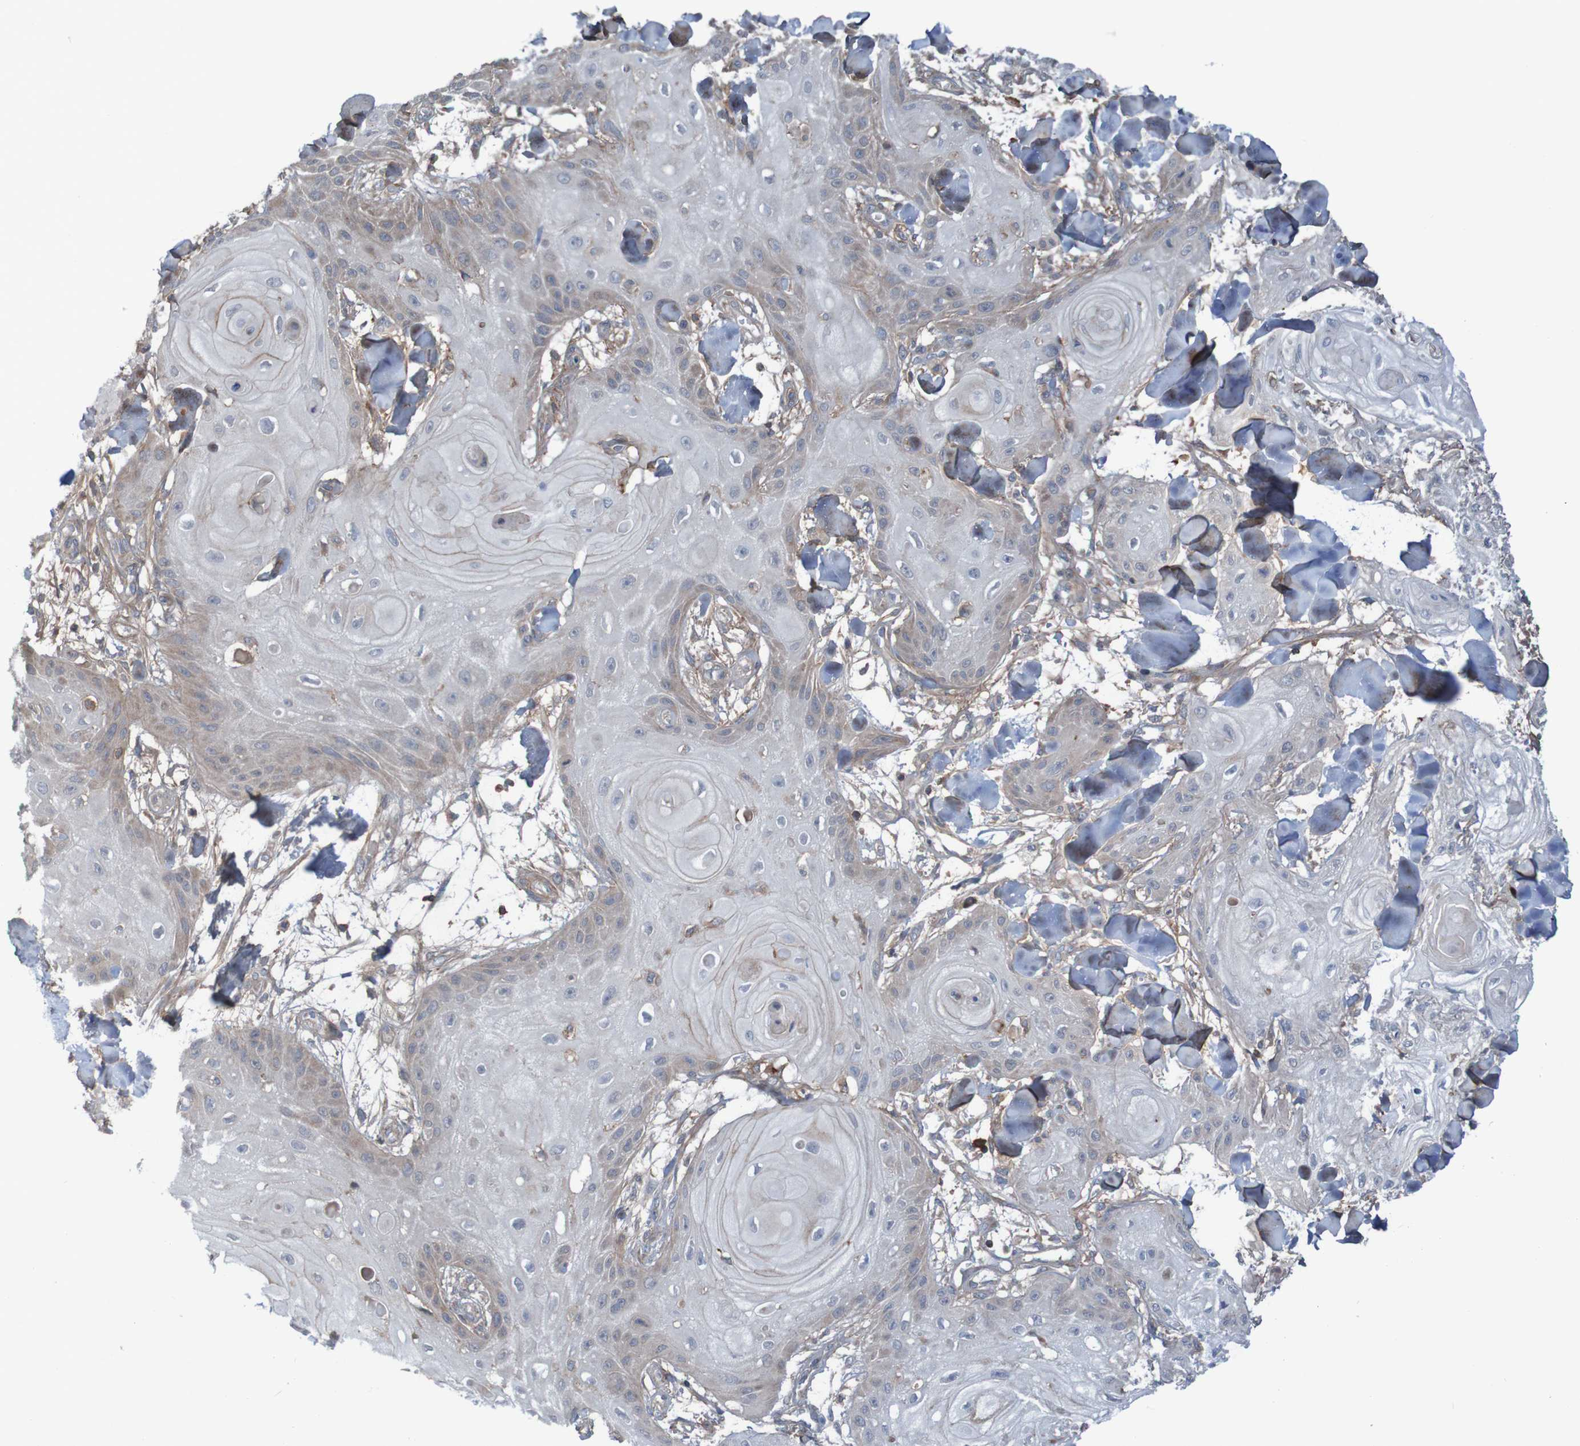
{"staining": {"intensity": "weak", "quantity": ">75%", "location": "cytoplasmic/membranous"}, "tissue": "skin cancer", "cell_type": "Tumor cells", "image_type": "cancer", "snomed": [{"axis": "morphology", "description": "Squamous cell carcinoma, NOS"}, {"axis": "topography", "description": "Skin"}], "caption": "DAB (3,3'-diaminobenzidine) immunohistochemical staining of skin squamous cell carcinoma displays weak cytoplasmic/membranous protein expression in about >75% of tumor cells.", "gene": "PDGFB", "patient": {"sex": "male", "age": 74}}